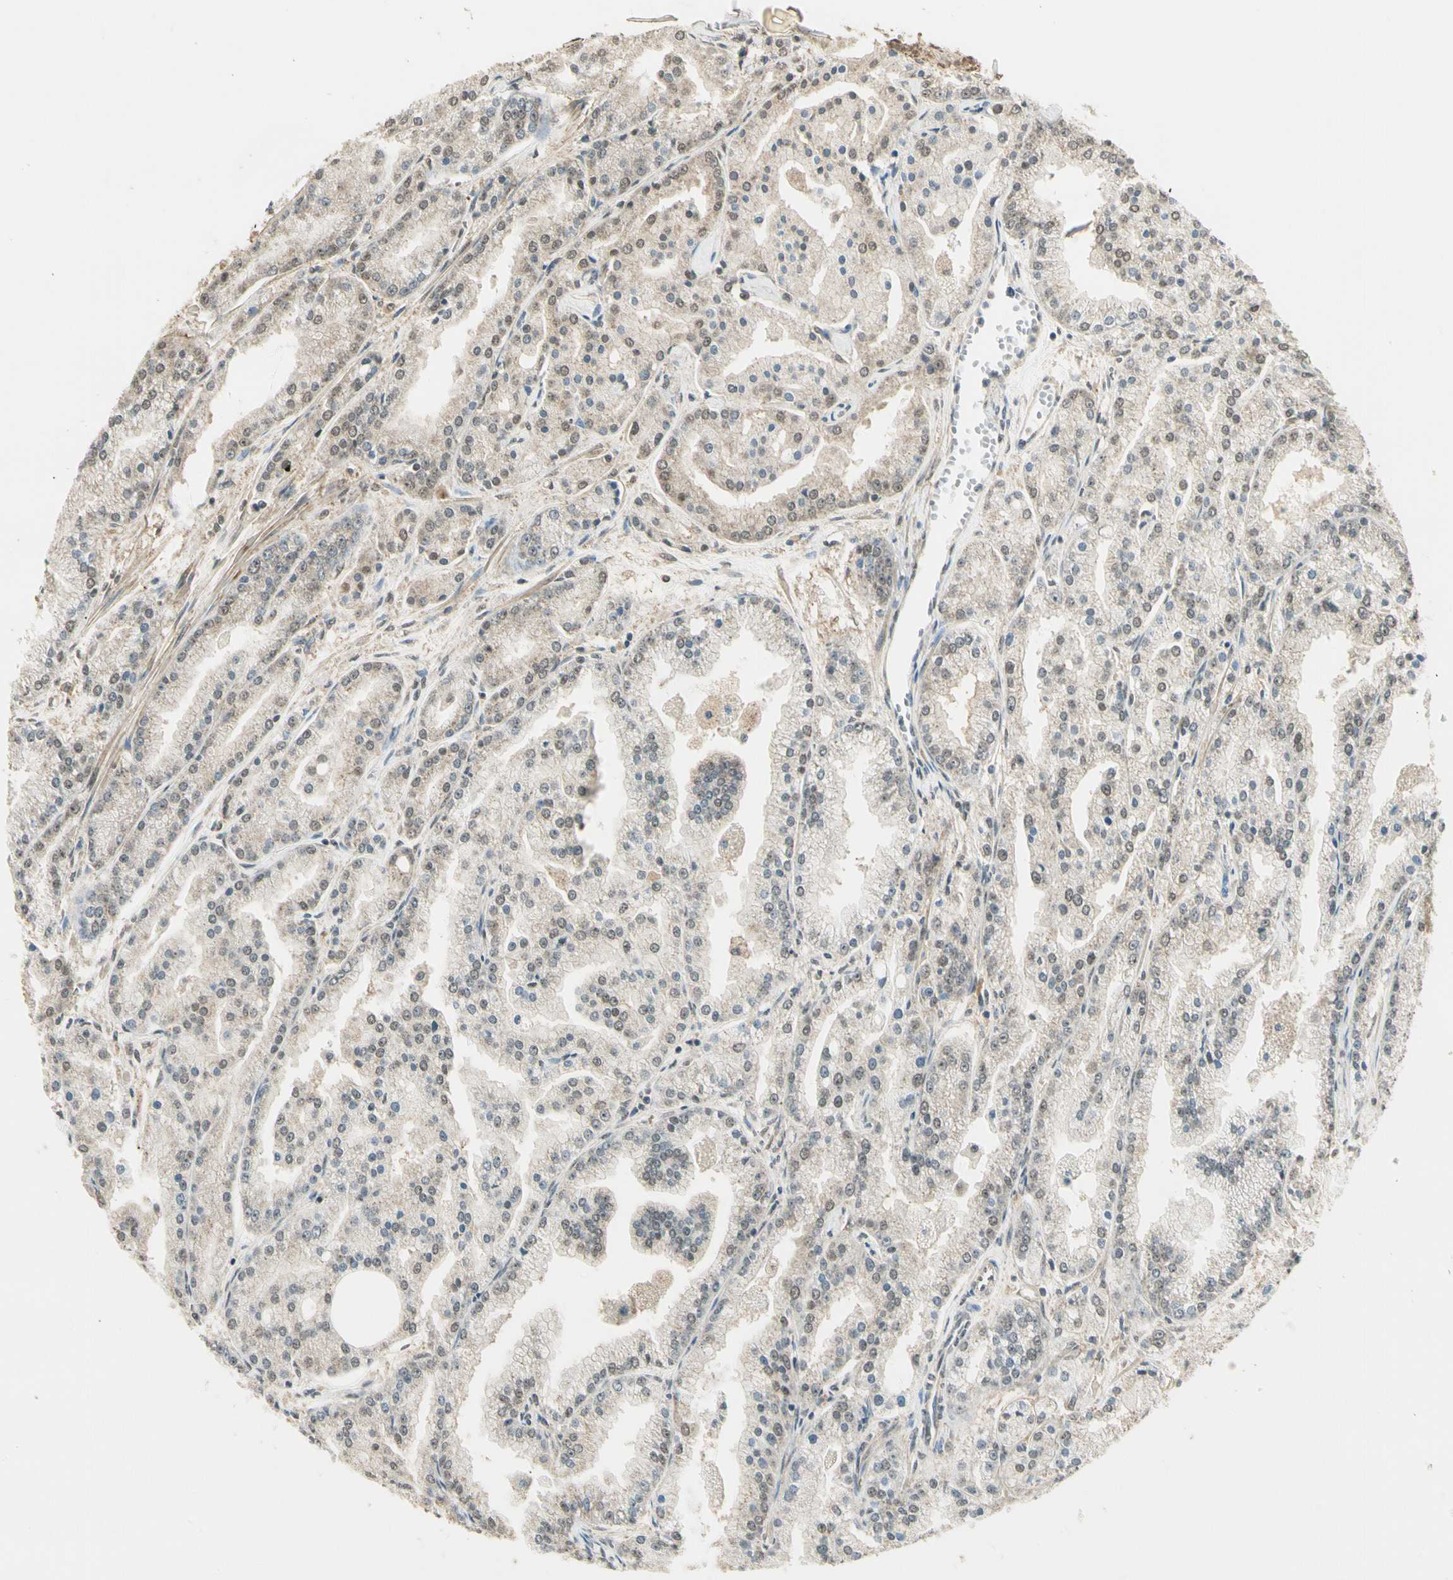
{"staining": {"intensity": "weak", "quantity": ">75%", "location": "cytoplasmic/membranous"}, "tissue": "prostate cancer", "cell_type": "Tumor cells", "image_type": "cancer", "snomed": [{"axis": "morphology", "description": "Adenocarcinoma, High grade"}, {"axis": "topography", "description": "Prostate"}], "caption": "About >75% of tumor cells in human high-grade adenocarcinoma (prostate) show weak cytoplasmic/membranous protein staining as visualized by brown immunohistochemical staining.", "gene": "SGCA", "patient": {"sex": "male", "age": 61}}